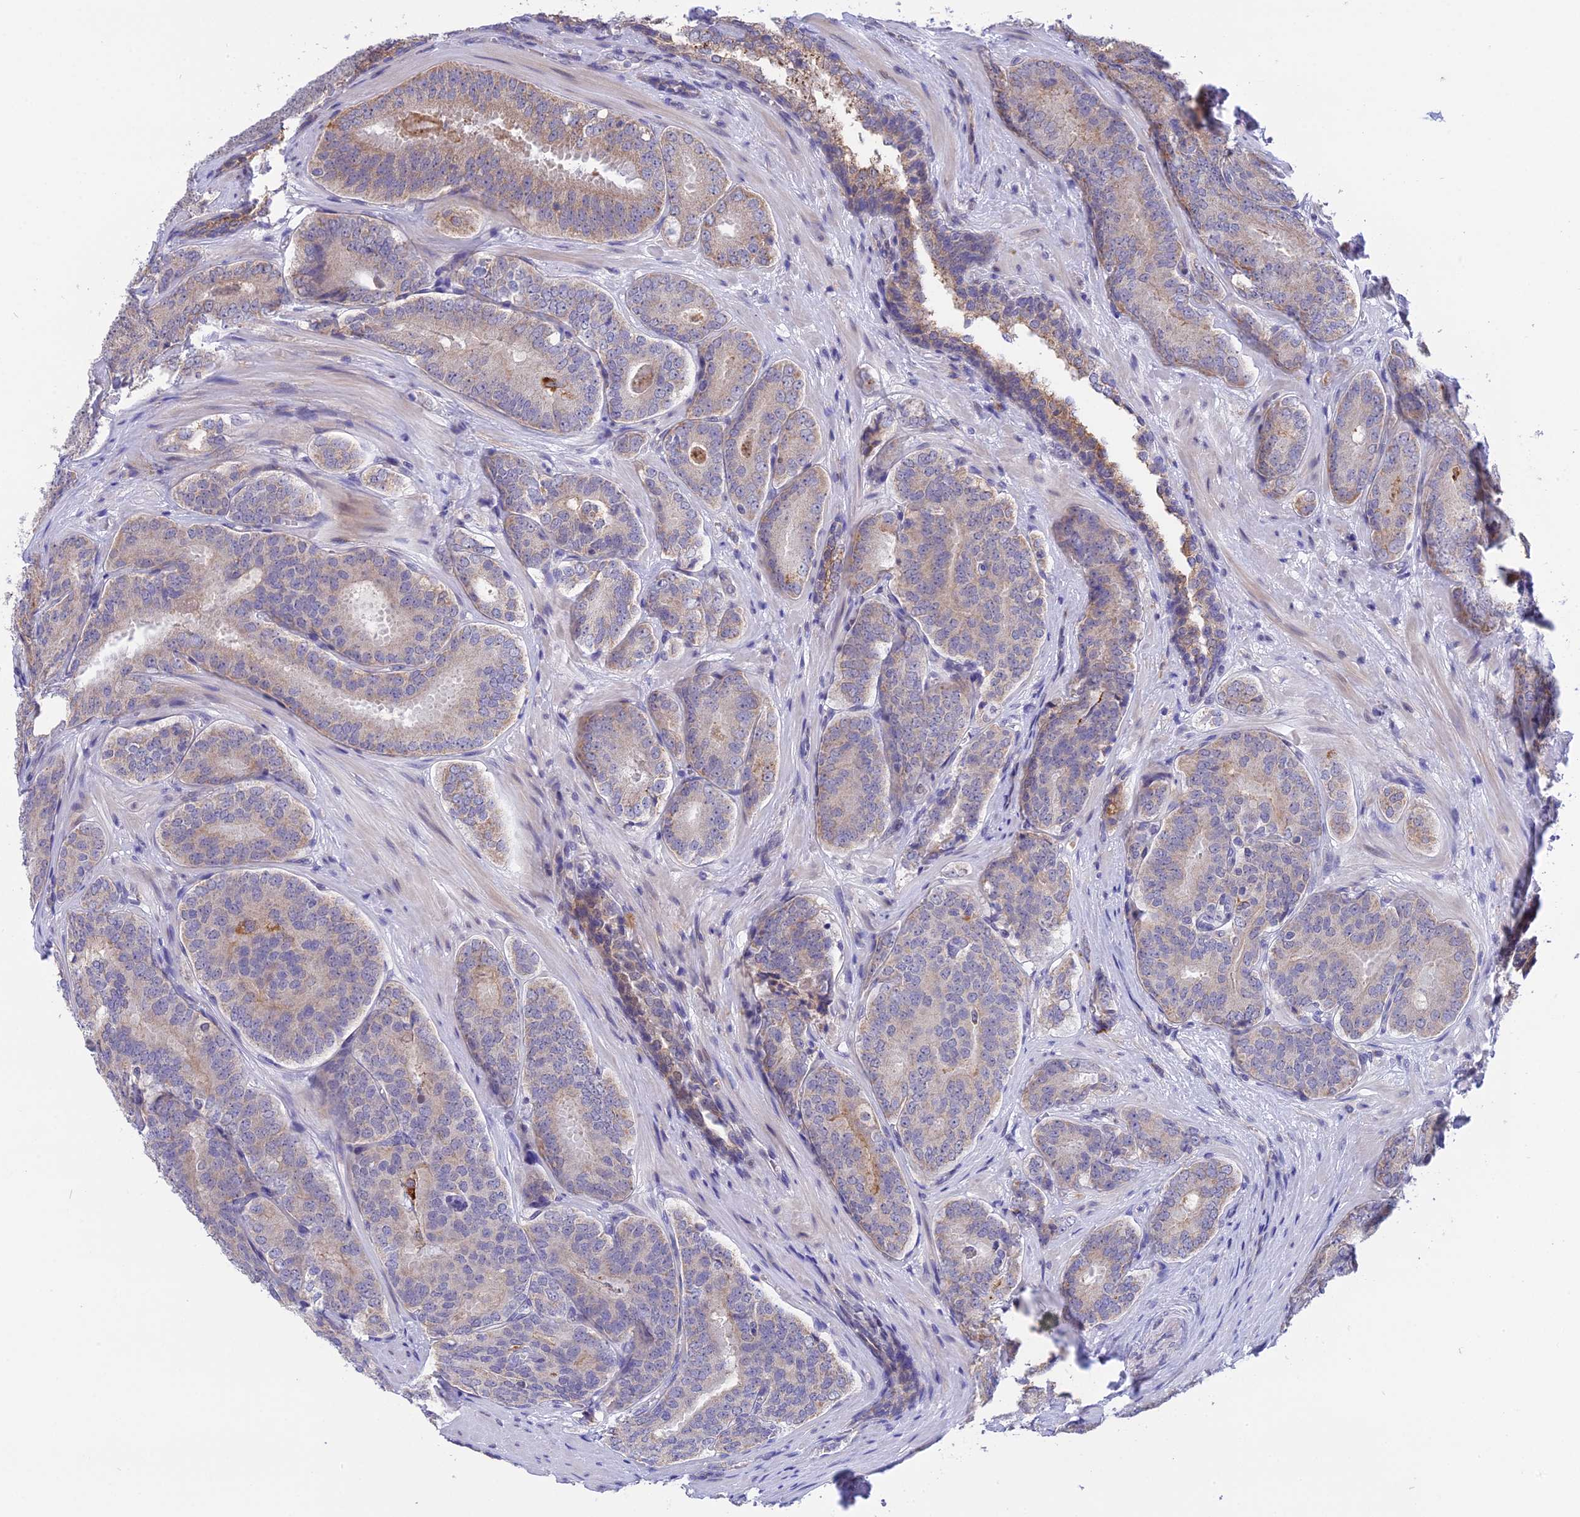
{"staining": {"intensity": "weak", "quantity": "25%-75%", "location": "cytoplasmic/membranous"}, "tissue": "prostate cancer", "cell_type": "Tumor cells", "image_type": "cancer", "snomed": [{"axis": "morphology", "description": "Adenocarcinoma, High grade"}, {"axis": "topography", "description": "Prostate"}], "caption": "Brown immunohistochemical staining in prostate cancer (high-grade adenocarcinoma) shows weak cytoplasmic/membranous staining in approximately 25%-75% of tumor cells. (Stains: DAB in brown, nuclei in blue, Microscopy: brightfield microscopy at high magnification).", "gene": "KCTD14", "patient": {"sex": "male", "age": 63}}